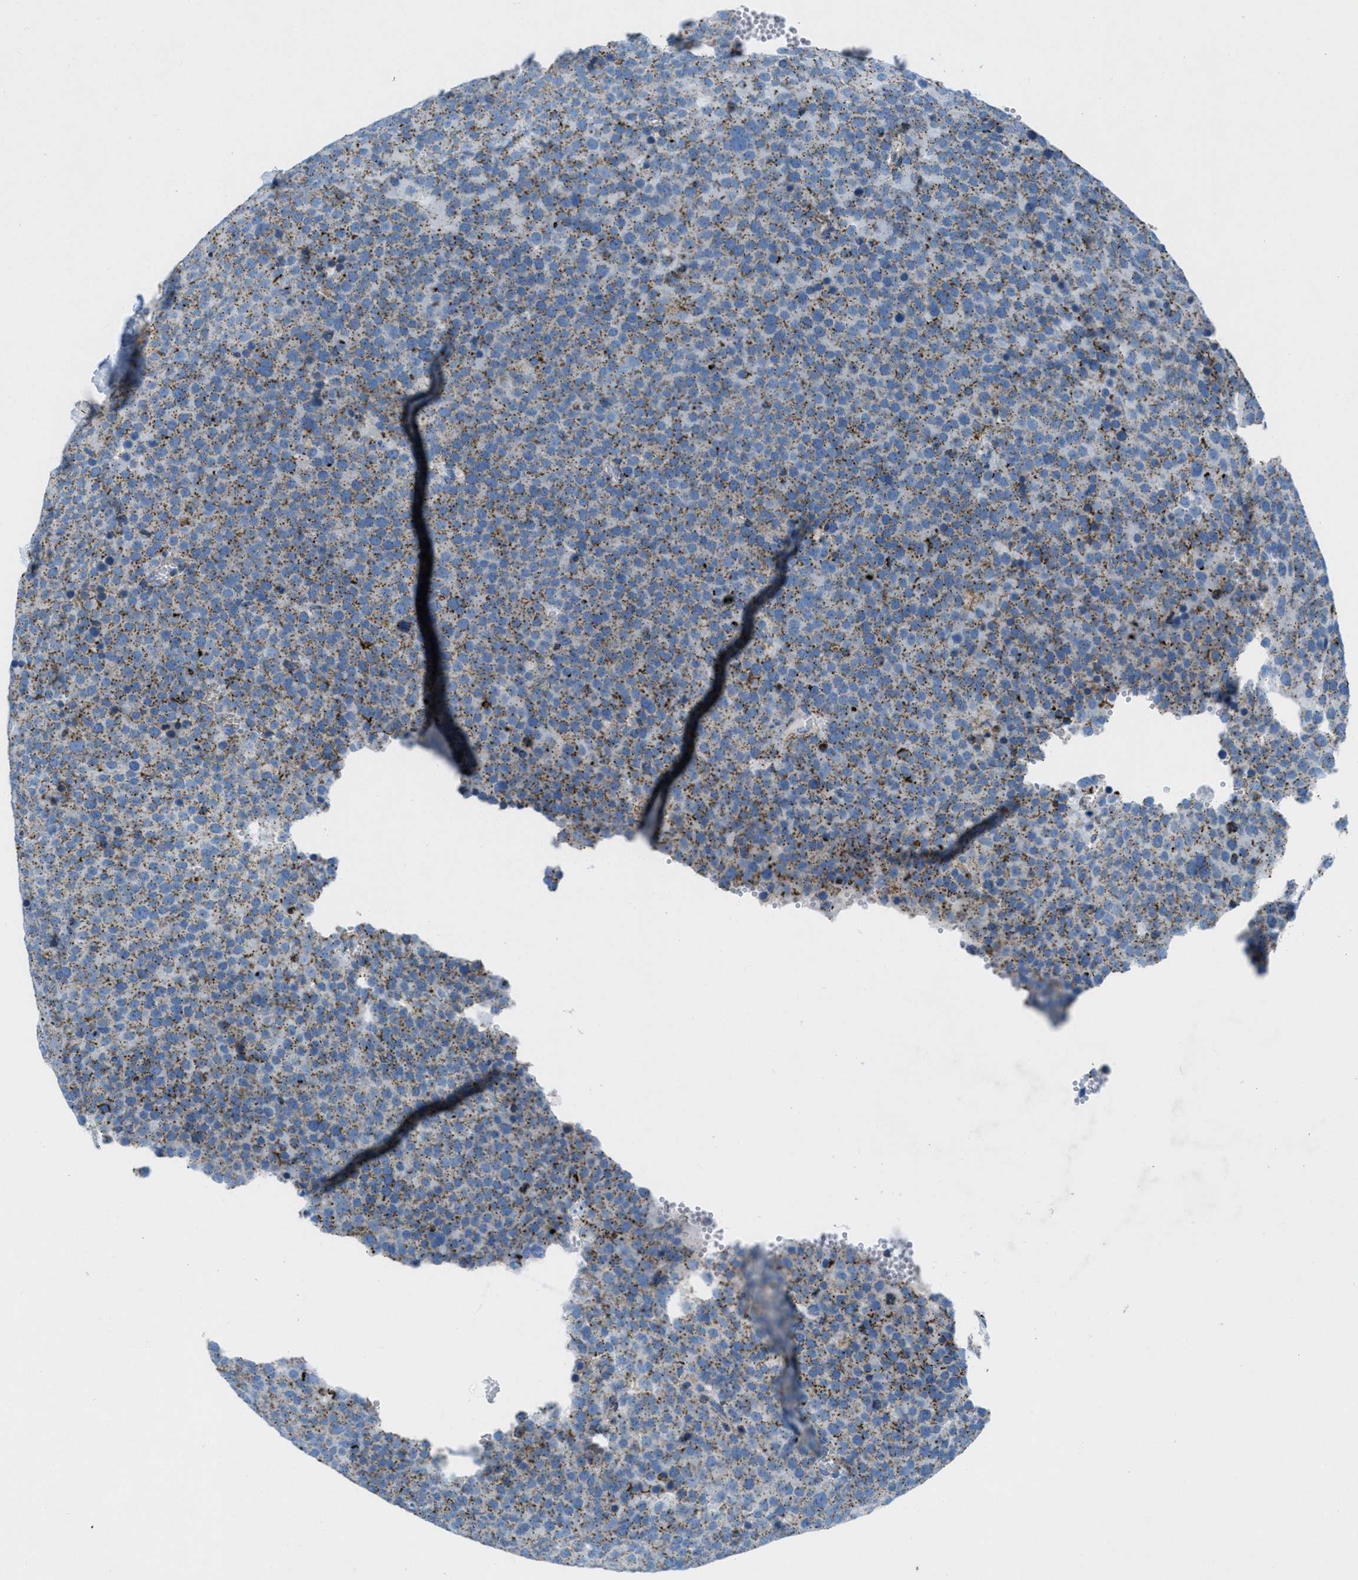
{"staining": {"intensity": "moderate", "quantity": ">75%", "location": "cytoplasmic/membranous"}, "tissue": "testis cancer", "cell_type": "Tumor cells", "image_type": "cancer", "snomed": [{"axis": "morphology", "description": "Normal tissue, NOS"}, {"axis": "morphology", "description": "Seminoma, NOS"}, {"axis": "topography", "description": "Testis"}], "caption": "Immunohistochemistry of human seminoma (testis) shows medium levels of moderate cytoplasmic/membranous expression in about >75% of tumor cells.", "gene": "MFSD13A", "patient": {"sex": "male", "age": 71}}